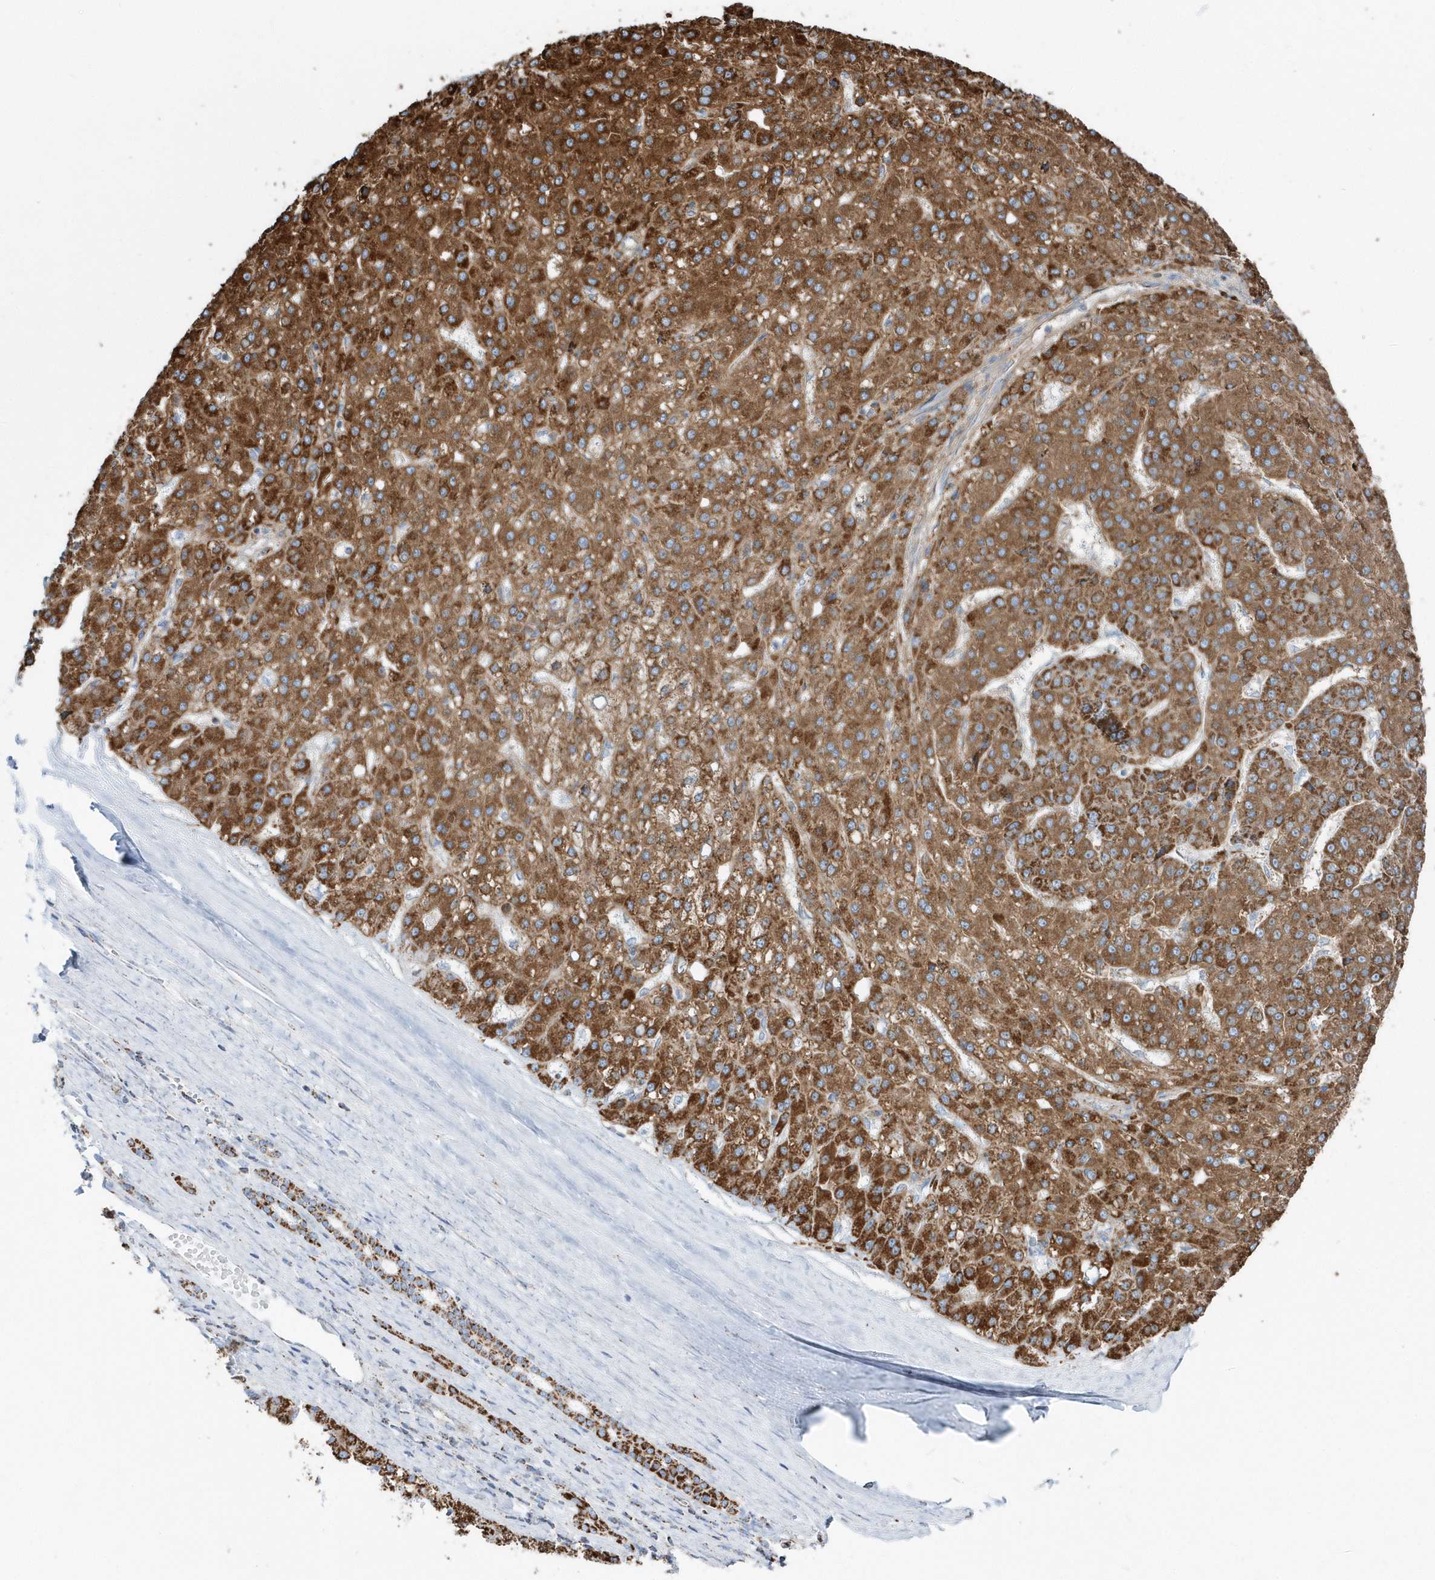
{"staining": {"intensity": "strong", "quantity": ">75%", "location": "cytoplasmic/membranous"}, "tissue": "liver cancer", "cell_type": "Tumor cells", "image_type": "cancer", "snomed": [{"axis": "morphology", "description": "Carcinoma, Hepatocellular, NOS"}, {"axis": "topography", "description": "Liver"}], "caption": "This is a histology image of IHC staining of liver cancer, which shows strong positivity in the cytoplasmic/membranous of tumor cells.", "gene": "TMCO6", "patient": {"sex": "male", "age": 67}}